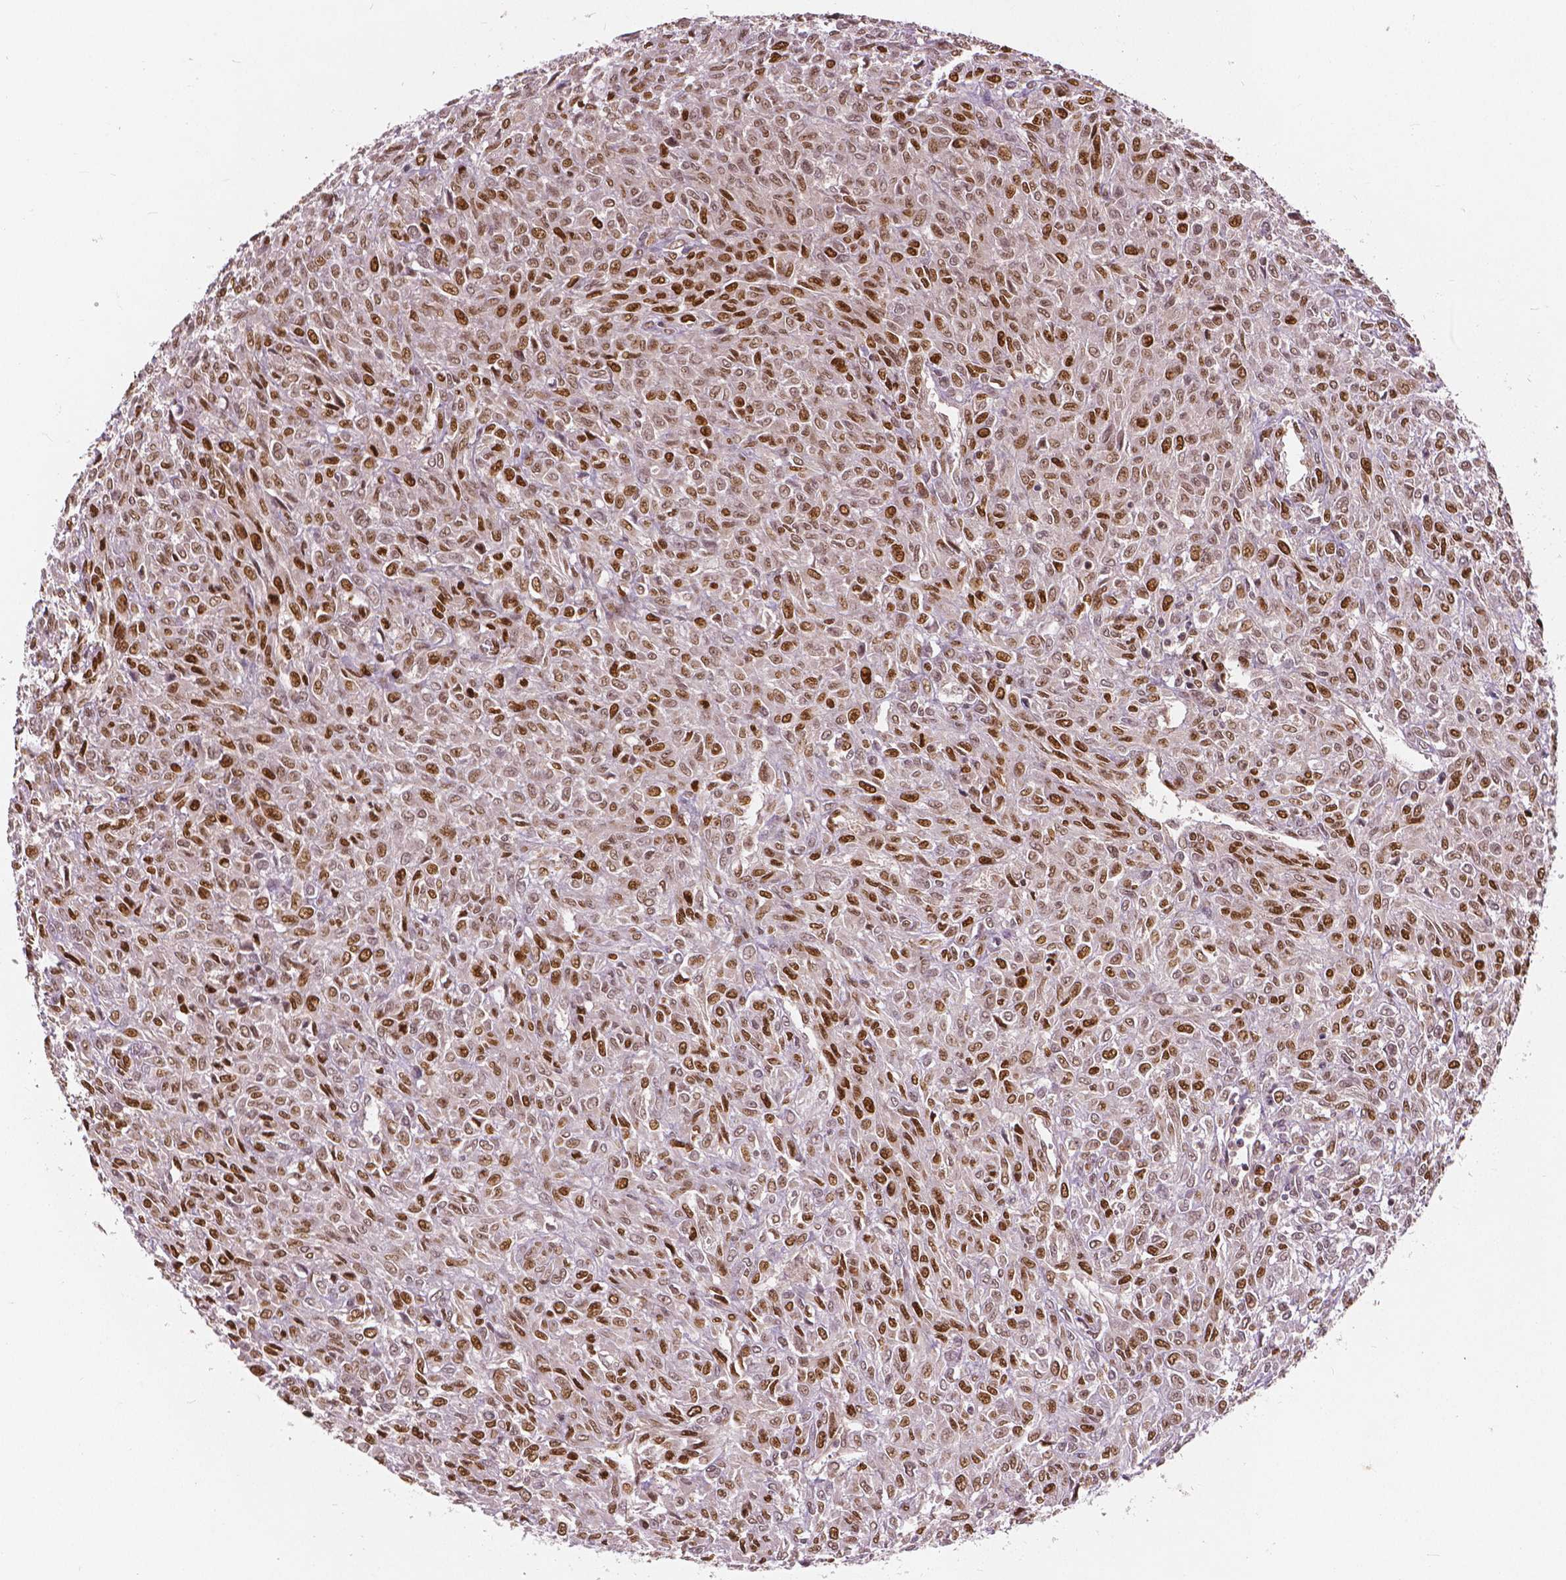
{"staining": {"intensity": "moderate", "quantity": ">75%", "location": "nuclear"}, "tissue": "renal cancer", "cell_type": "Tumor cells", "image_type": "cancer", "snomed": [{"axis": "morphology", "description": "Adenocarcinoma, NOS"}, {"axis": "topography", "description": "Kidney"}], "caption": "Tumor cells demonstrate medium levels of moderate nuclear staining in approximately >75% of cells in human renal cancer (adenocarcinoma).", "gene": "NSD2", "patient": {"sex": "male", "age": 58}}